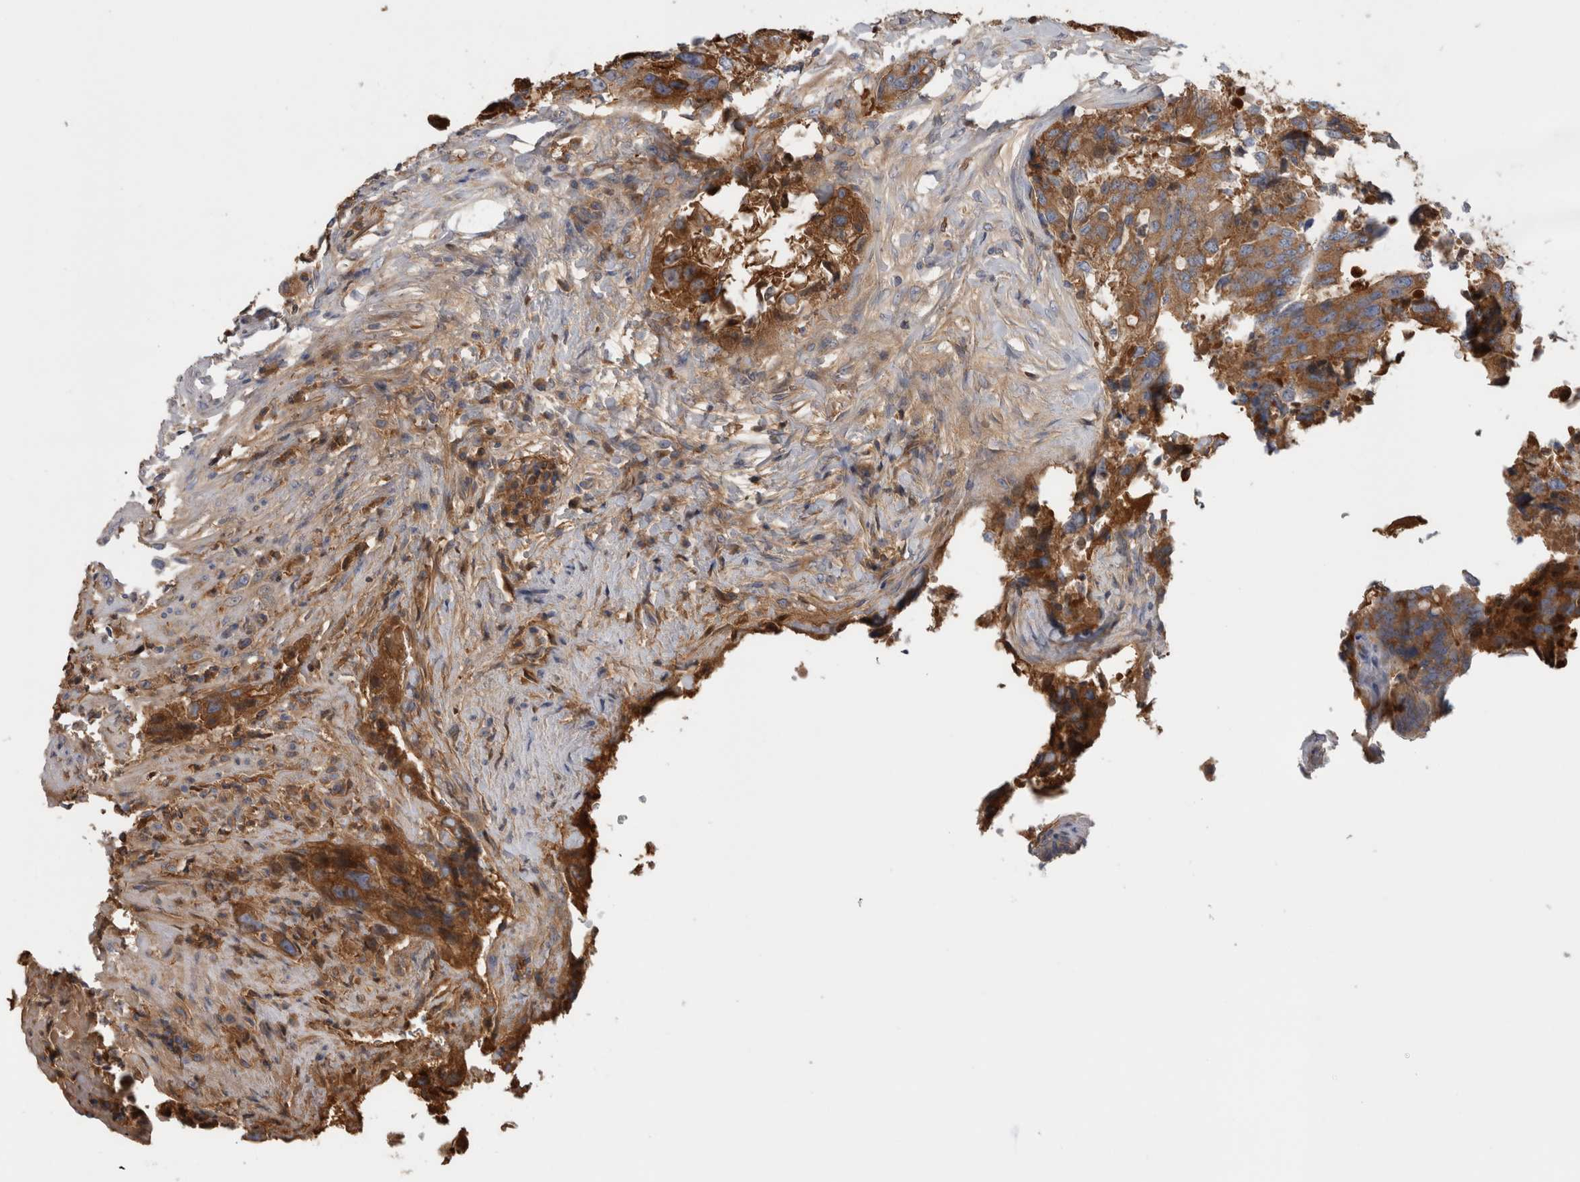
{"staining": {"intensity": "moderate", "quantity": ">75%", "location": "cytoplasmic/membranous"}, "tissue": "colorectal cancer", "cell_type": "Tumor cells", "image_type": "cancer", "snomed": [{"axis": "morphology", "description": "Adenocarcinoma, NOS"}, {"axis": "topography", "description": "Colon"}], "caption": "Moderate cytoplasmic/membranous positivity is appreciated in approximately >75% of tumor cells in colorectal adenocarcinoma. (IHC, brightfield microscopy, high magnification).", "gene": "TBCE", "patient": {"sex": "male", "age": 71}}